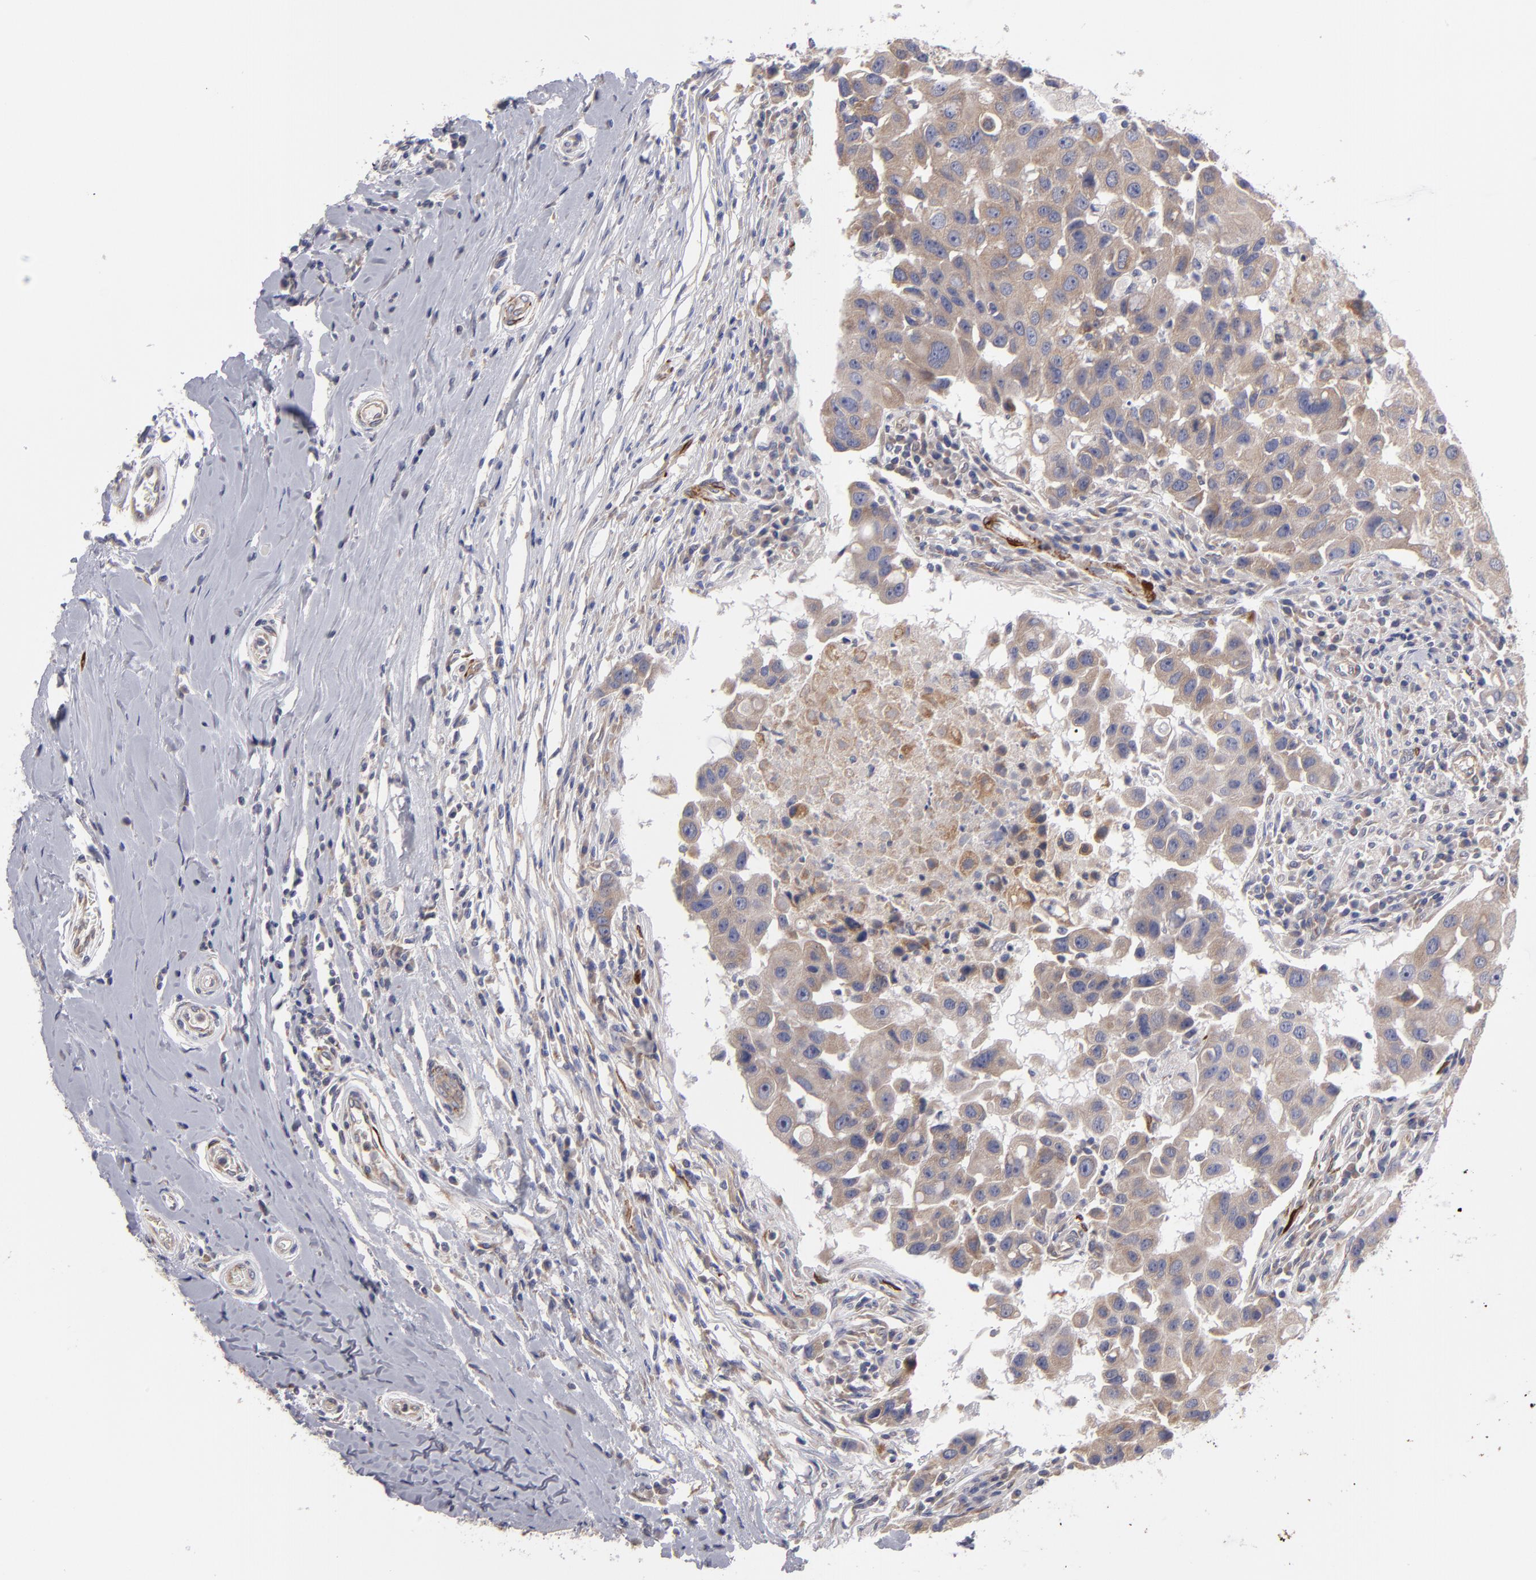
{"staining": {"intensity": "moderate", "quantity": ">75%", "location": "cytoplasmic/membranous"}, "tissue": "breast cancer", "cell_type": "Tumor cells", "image_type": "cancer", "snomed": [{"axis": "morphology", "description": "Duct carcinoma"}, {"axis": "topography", "description": "Breast"}], "caption": "High-magnification brightfield microscopy of intraductal carcinoma (breast) stained with DAB (3,3'-diaminobenzidine) (brown) and counterstained with hematoxylin (blue). tumor cells exhibit moderate cytoplasmic/membranous staining is identified in approximately>75% of cells.", "gene": "SLMAP", "patient": {"sex": "female", "age": 27}}